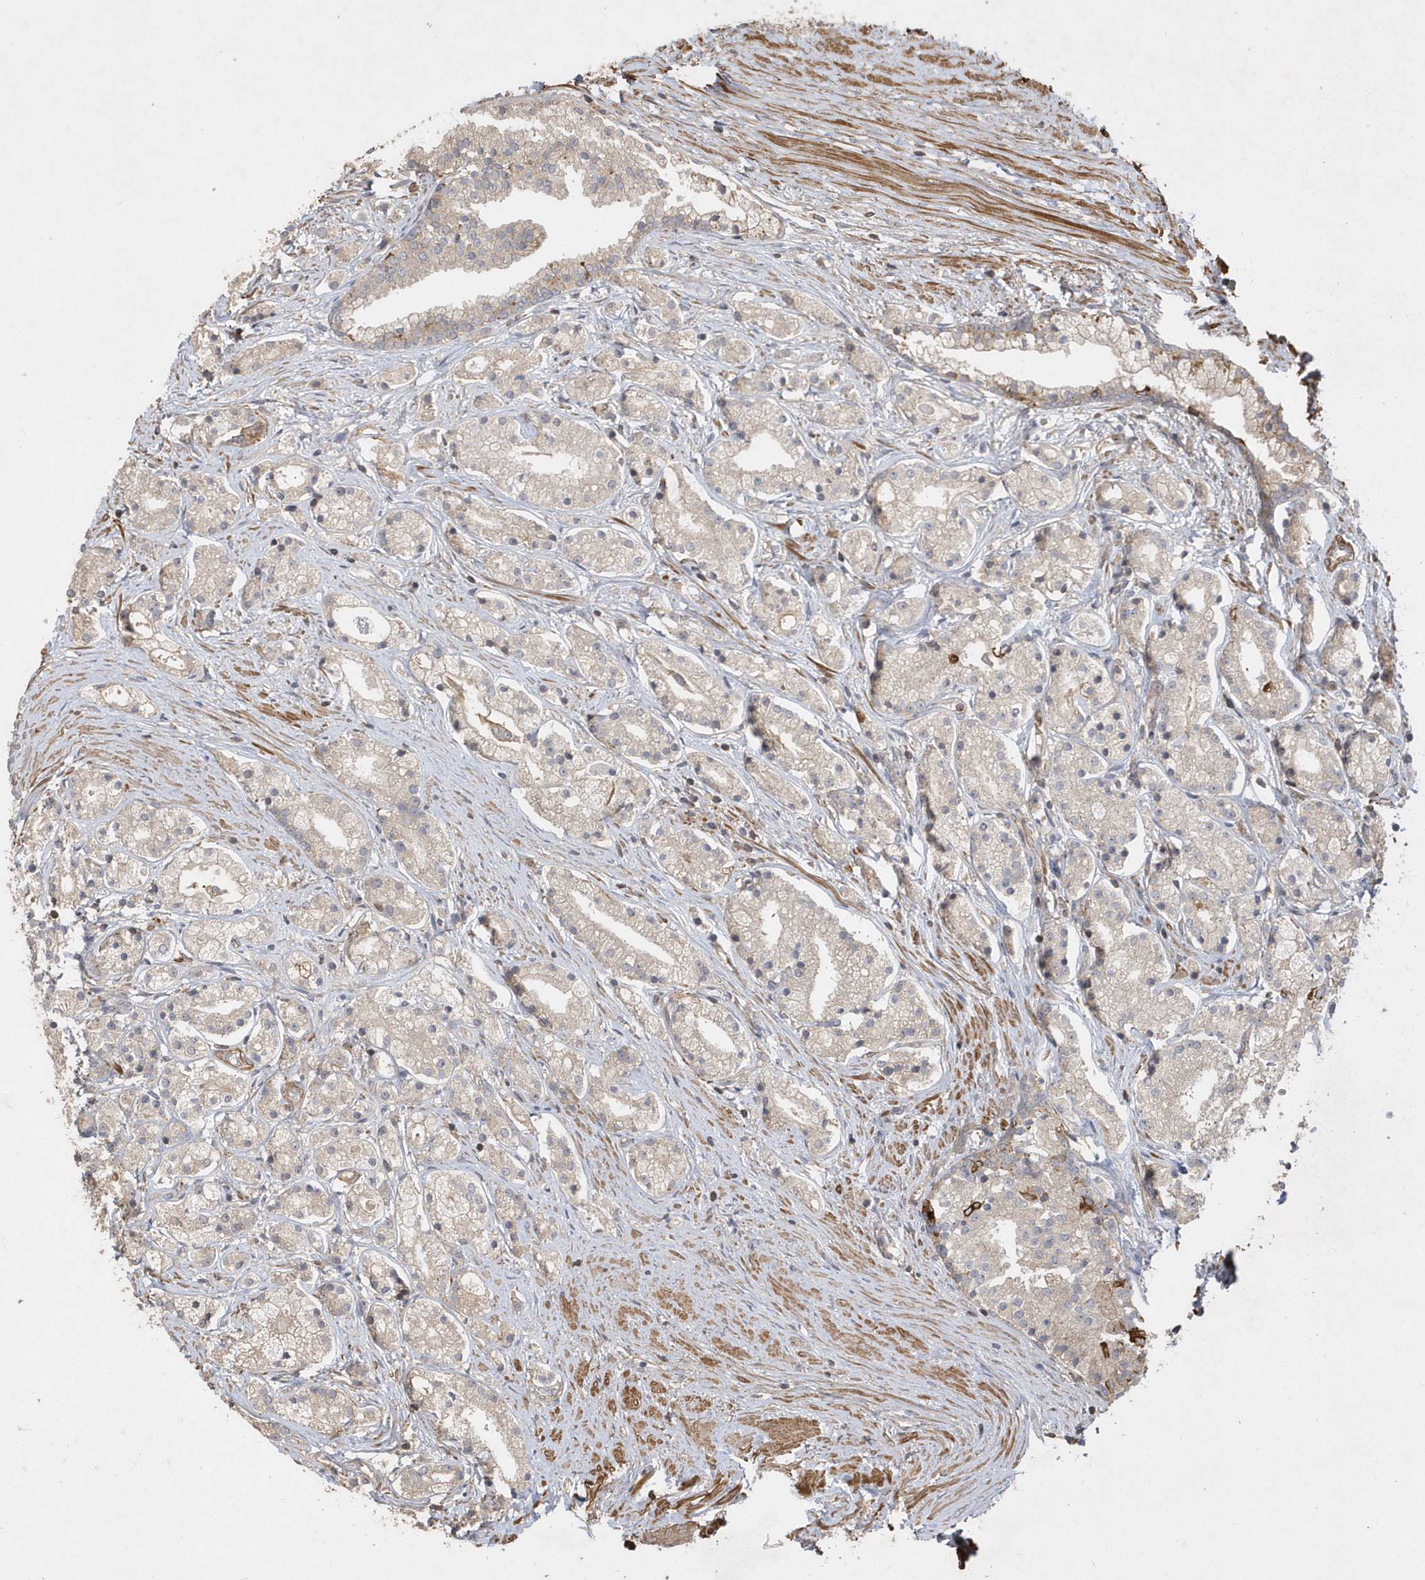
{"staining": {"intensity": "weak", "quantity": "25%-75%", "location": "cytoplasmic/membranous"}, "tissue": "prostate cancer", "cell_type": "Tumor cells", "image_type": "cancer", "snomed": [{"axis": "morphology", "description": "Adenocarcinoma, High grade"}, {"axis": "topography", "description": "Prostate"}], "caption": "A brown stain labels weak cytoplasmic/membranous staining of a protein in prostate cancer (adenocarcinoma (high-grade)) tumor cells. The staining was performed using DAB to visualize the protein expression in brown, while the nuclei were stained in blue with hematoxylin (Magnification: 20x).", "gene": "SENP8", "patient": {"sex": "male", "age": 69}}